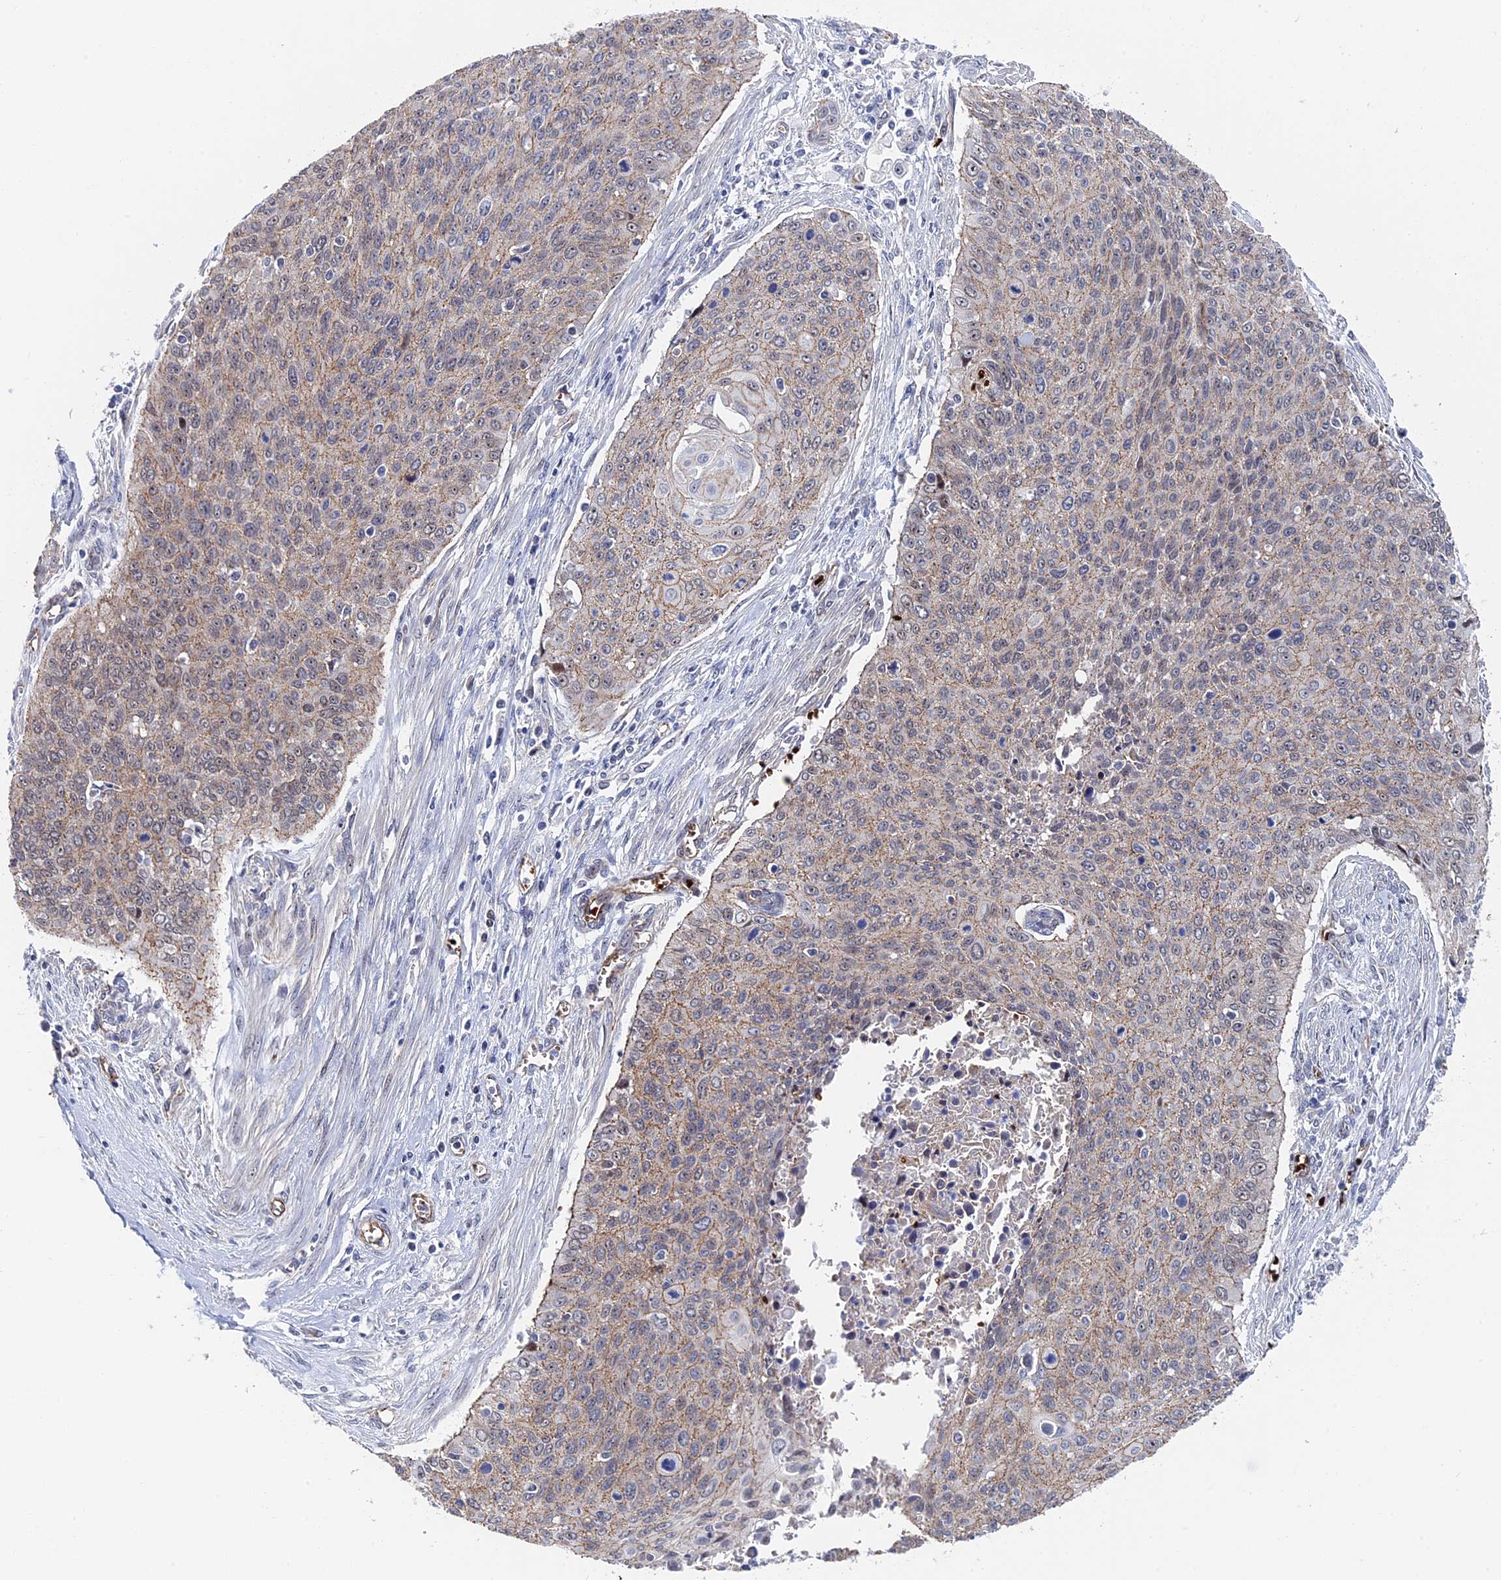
{"staining": {"intensity": "weak", "quantity": ">75%", "location": "cytoplasmic/membranous"}, "tissue": "cervical cancer", "cell_type": "Tumor cells", "image_type": "cancer", "snomed": [{"axis": "morphology", "description": "Squamous cell carcinoma, NOS"}, {"axis": "topography", "description": "Cervix"}], "caption": "A photomicrograph of human cervical cancer (squamous cell carcinoma) stained for a protein displays weak cytoplasmic/membranous brown staining in tumor cells.", "gene": "EXOSC9", "patient": {"sex": "female", "age": 55}}